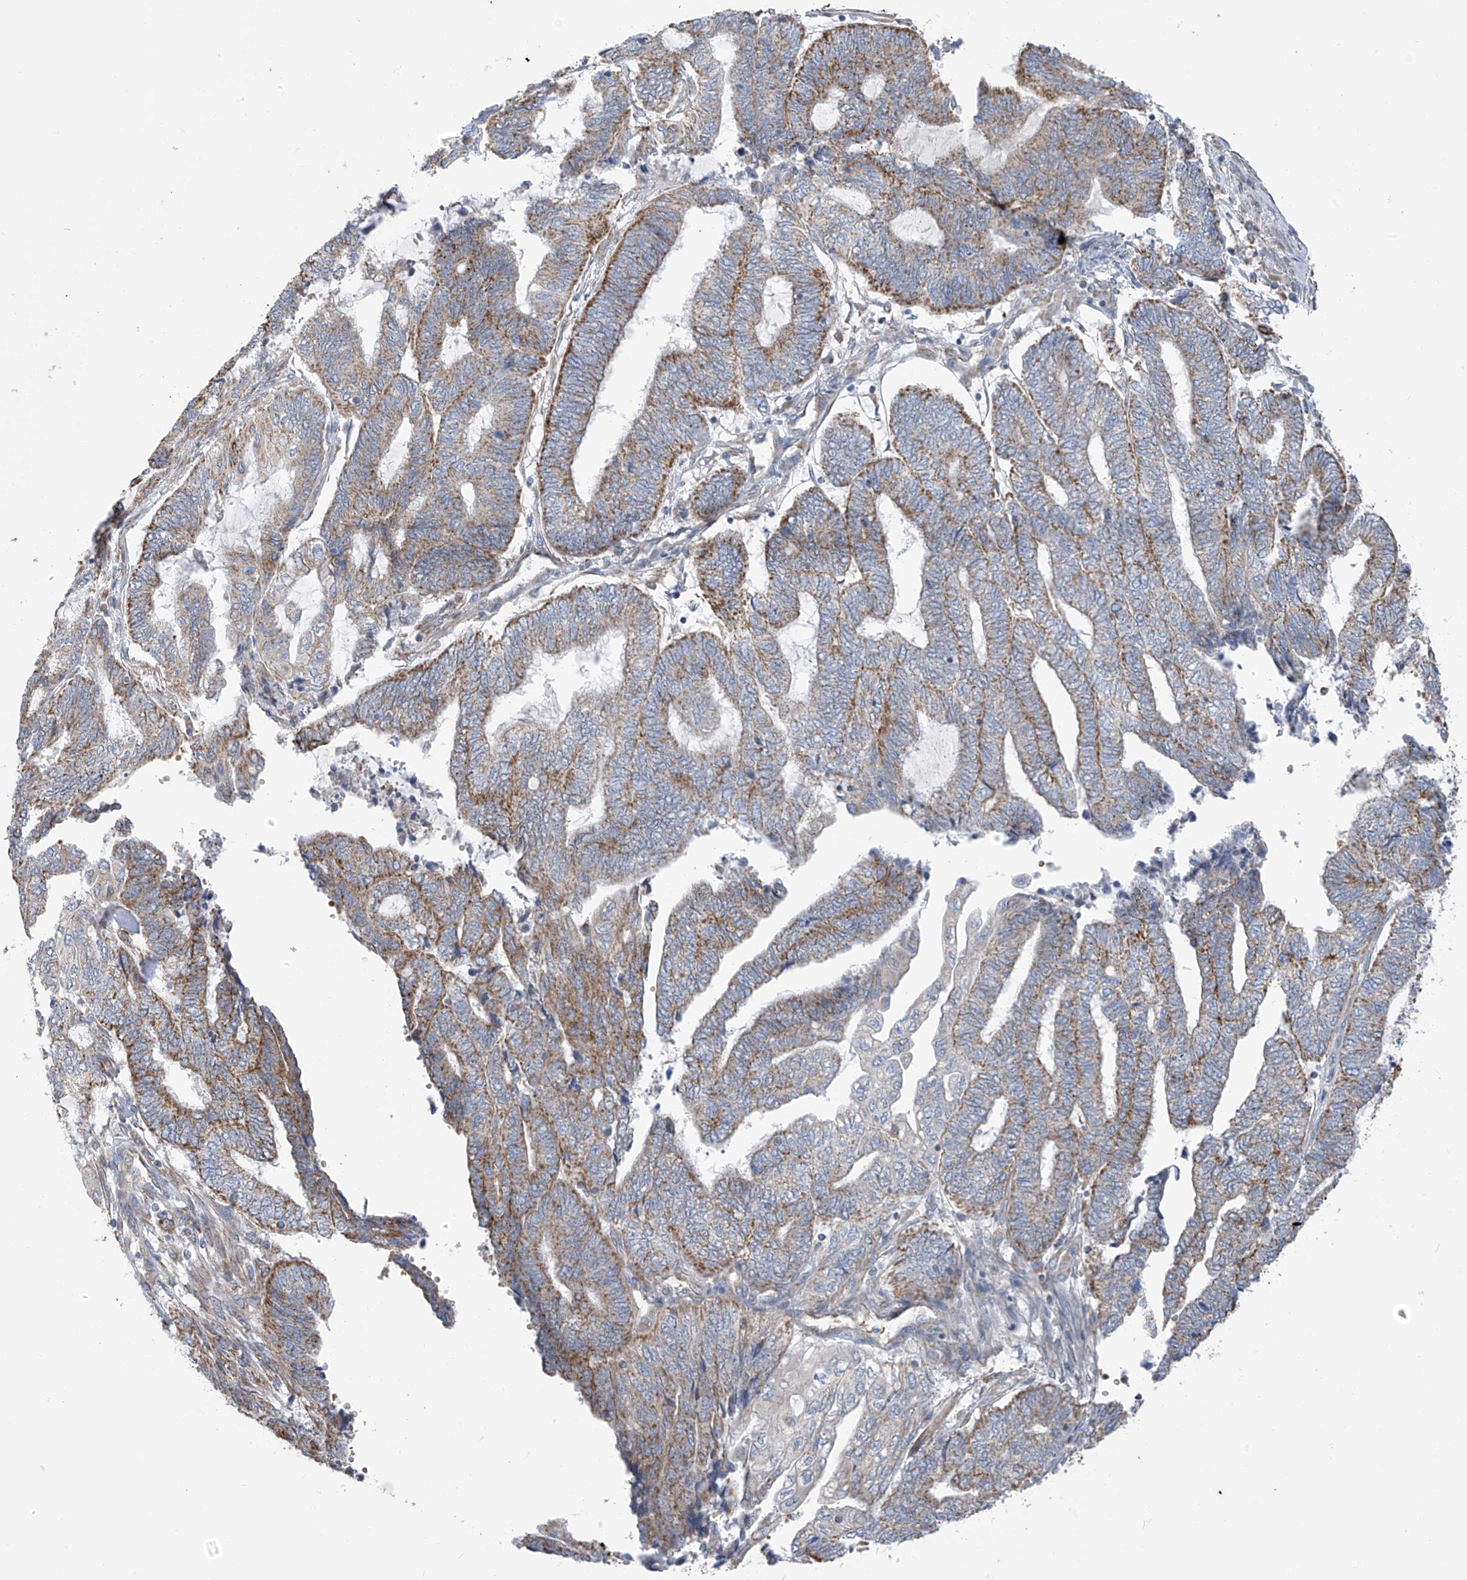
{"staining": {"intensity": "moderate", "quantity": ">75%", "location": "cytoplasmic/membranous"}, "tissue": "endometrial cancer", "cell_type": "Tumor cells", "image_type": "cancer", "snomed": [{"axis": "morphology", "description": "Adenocarcinoma, NOS"}, {"axis": "topography", "description": "Uterus"}, {"axis": "topography", "description": "Endometrium"}], "caption": "Approximately >75% of tumor cells in human endometrial cancer show moderate cytoplasmic/membranous protein positivity as visualized by brown immunohistochemical staining.", "gene": "EOMES", "patient": {"sex": "female", "age": 70}}